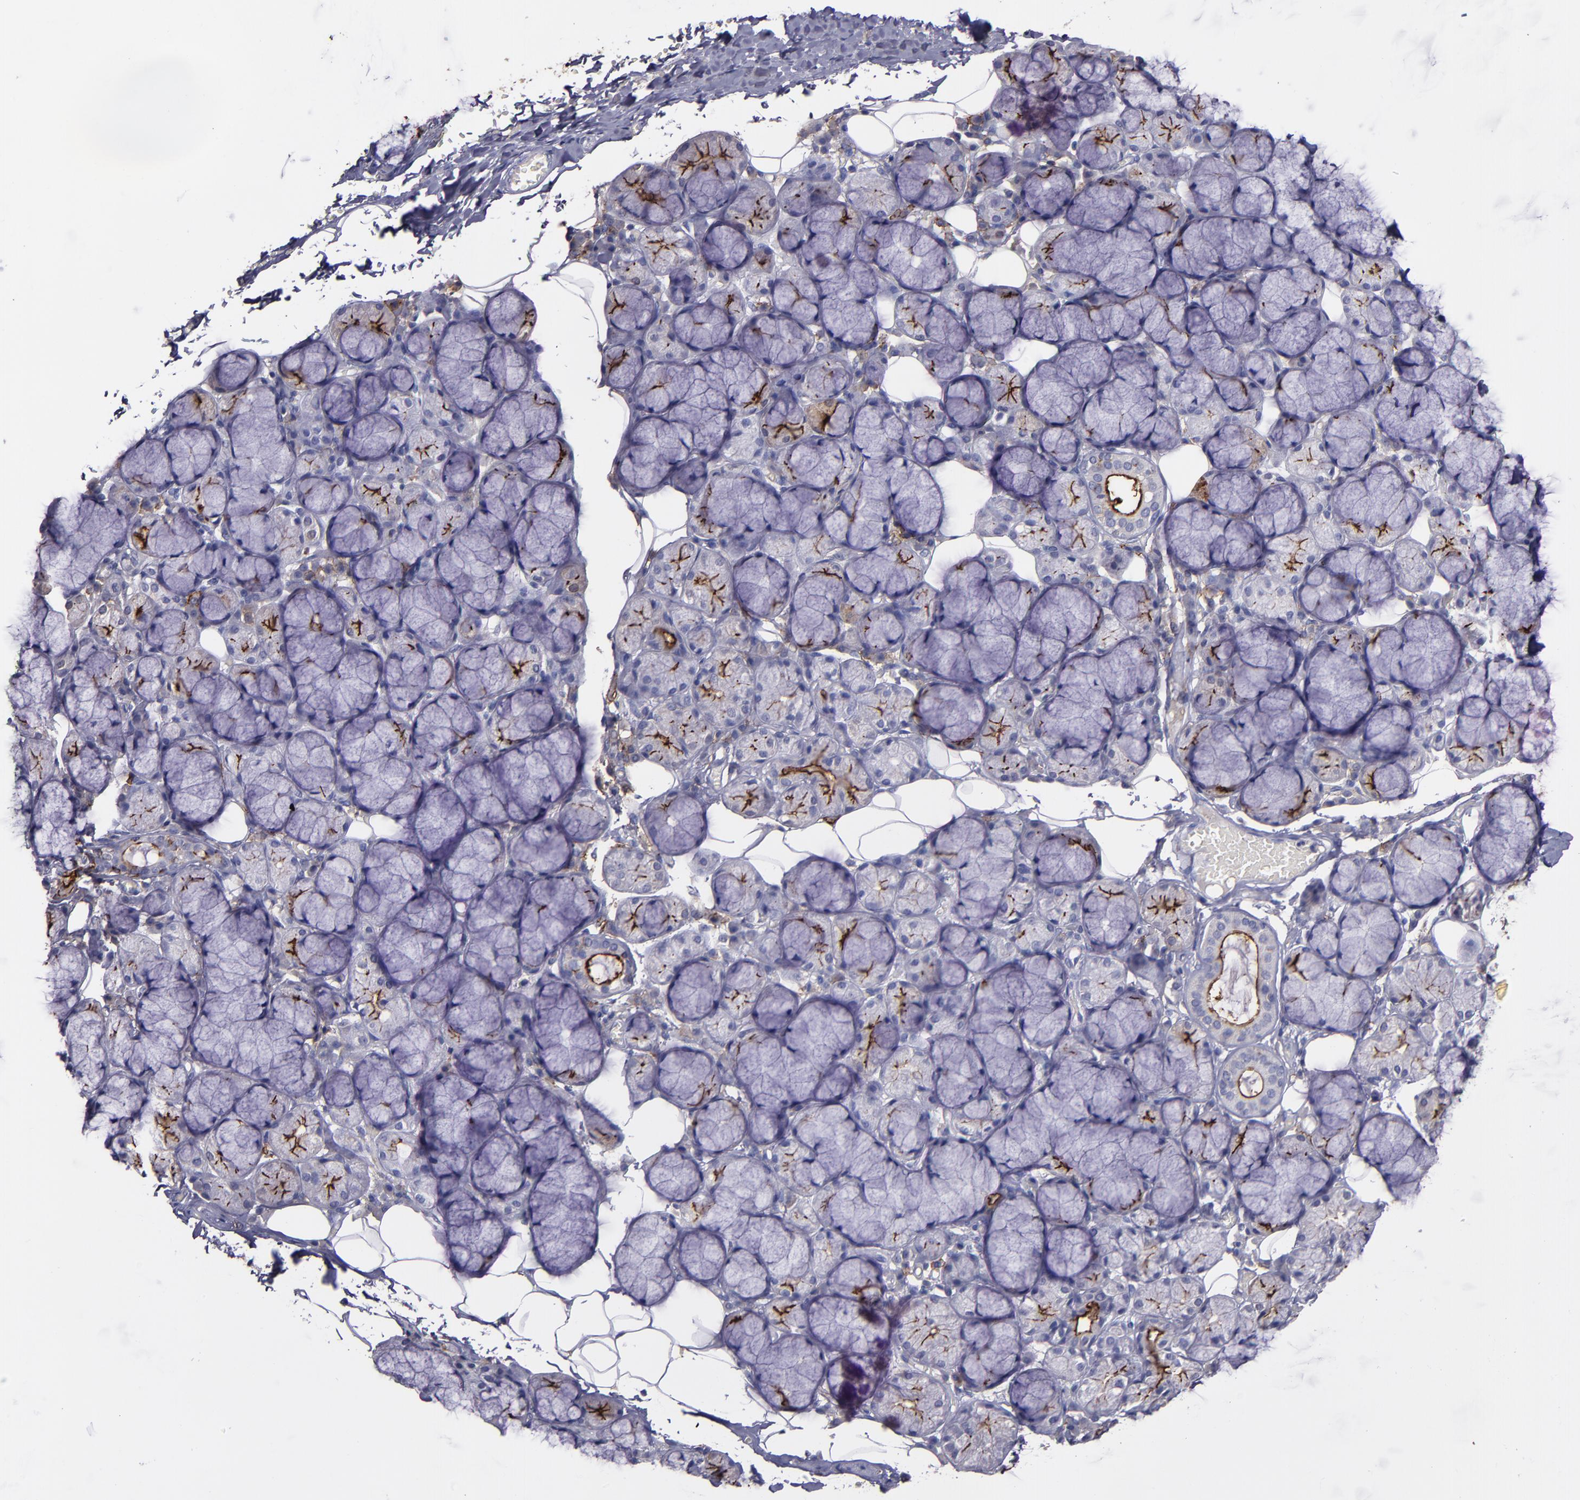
{"staining": {"intensity": "moderate", "quantity": "25%-75%", "location": "cytoplasmic/membranous"}, "tissue": "salivary gland", "cell_type": "Glandular cells", "image_type": "normal", "snomed": [{"axis": "morphology", "description": "Normal tissue, NOS"}, {"axis": "topography", "description": "Skeletal muscle"}, {"axis": "topography", "description": "Oral tissue"}, {"axis": "topography", "description": "Salivary gland"}, {"axis": "topography", "description": "Peripheral nerve tissue"}], "caption": "Normal salivary gland was stained to show a protein in brown. There is medium levels of moderate cytoplasmic/membranous expression in about 25%-75% of glandular cells. (DAB IHC with brightfield microscopy, high magnification).", "gene": "MFGE8", "patient": {"sex": "male", "age": 54}}